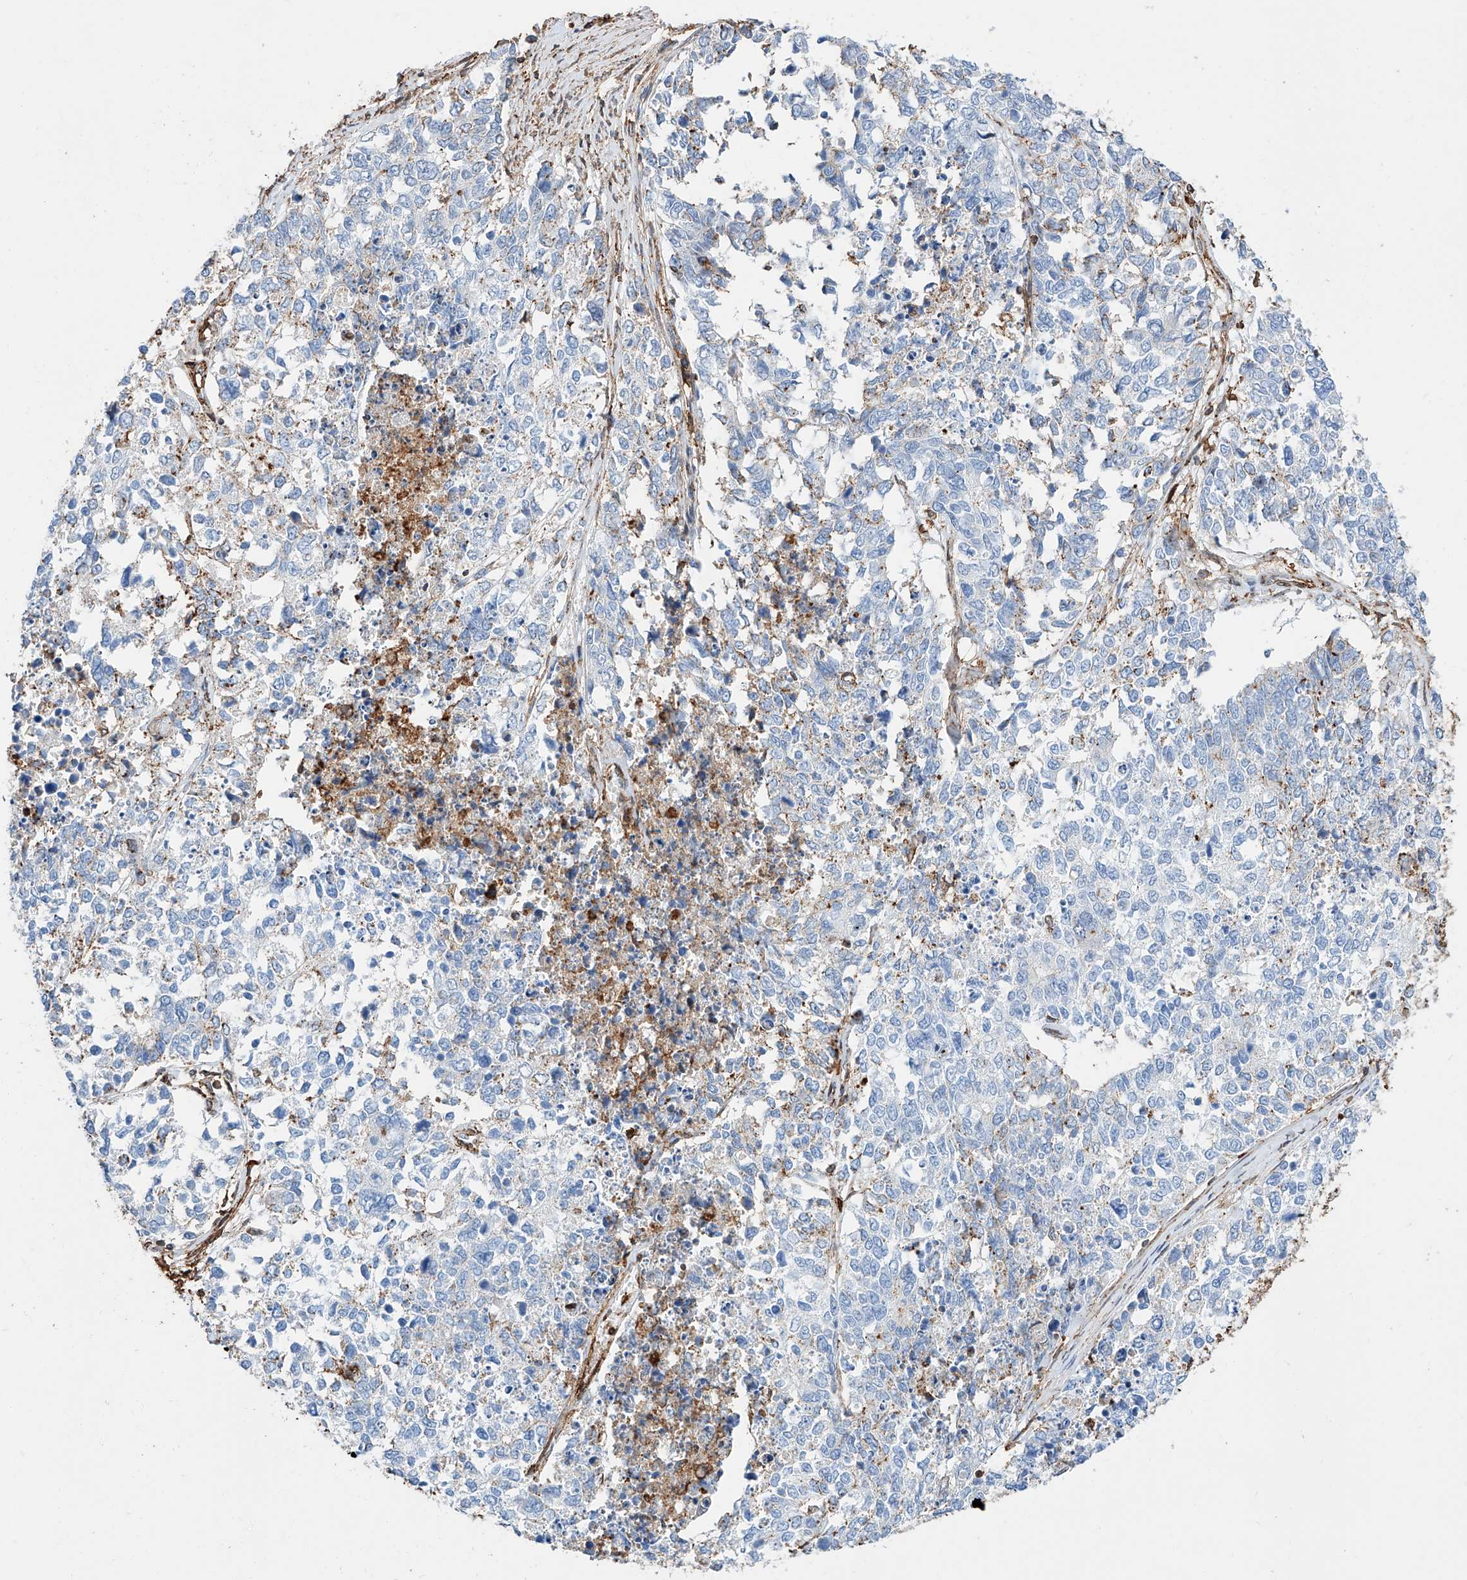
{"staining": {"intensity": "negative", "quantity": "none", "location": "none"}, "tissue": "cervical cancer", "cell_type": "Tumor cells", "image_type": "cancer", "snomed": [{"axis": "morphology", "description": "Squamous cell carcinoma, NOS"}, {"axis": "topography", "description": "Cervix"}], "caption": "The image reveals no significant expression in tumor cells of squamous cell carcinoma (cervical). Brightfield microscopy of immunohistochemistry (IHC) stained with DAB (brown) and hematoxylin (blue), captured at high magnification.", "gene": "WFS1", "patient": {"sex": "female", "age": 63}}